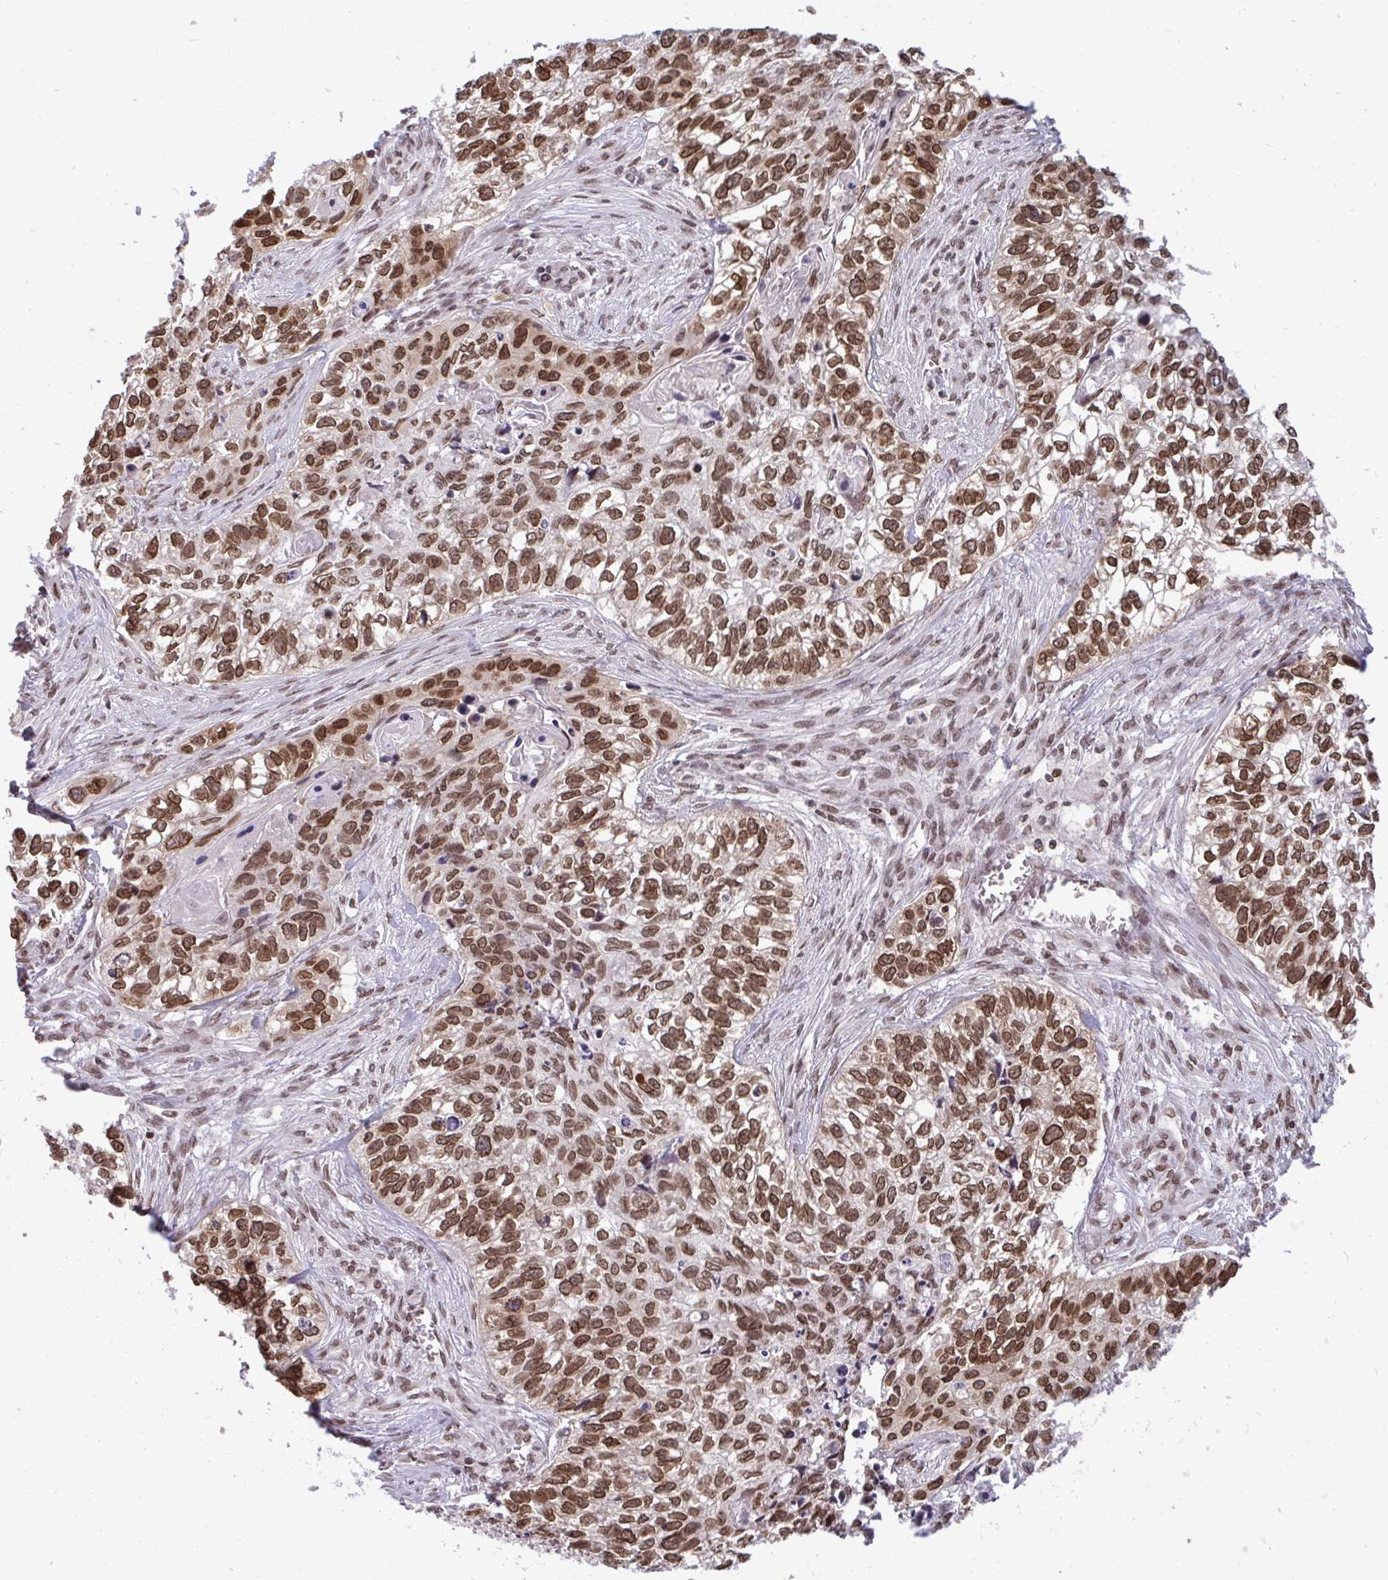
{"staining": {"intensity": "moderate", "quantity": ">75%", "location": "nuclear"}, "tissue": "lung cancer", "cell_type": "Tumor cells", "image_type": "cancer", "snomed": [{"axis": "morphology", "description": "Squamous cell carcinoma, NOS"}, {"axis": "topography", "description": "Lung"}], "caption": "The immunohistochemical stain highlights moderate nuclear expression in tumor cells of lung cancer tissue.", "gene": "JPT1", "patient": {"sex": "male", "age": 74}}